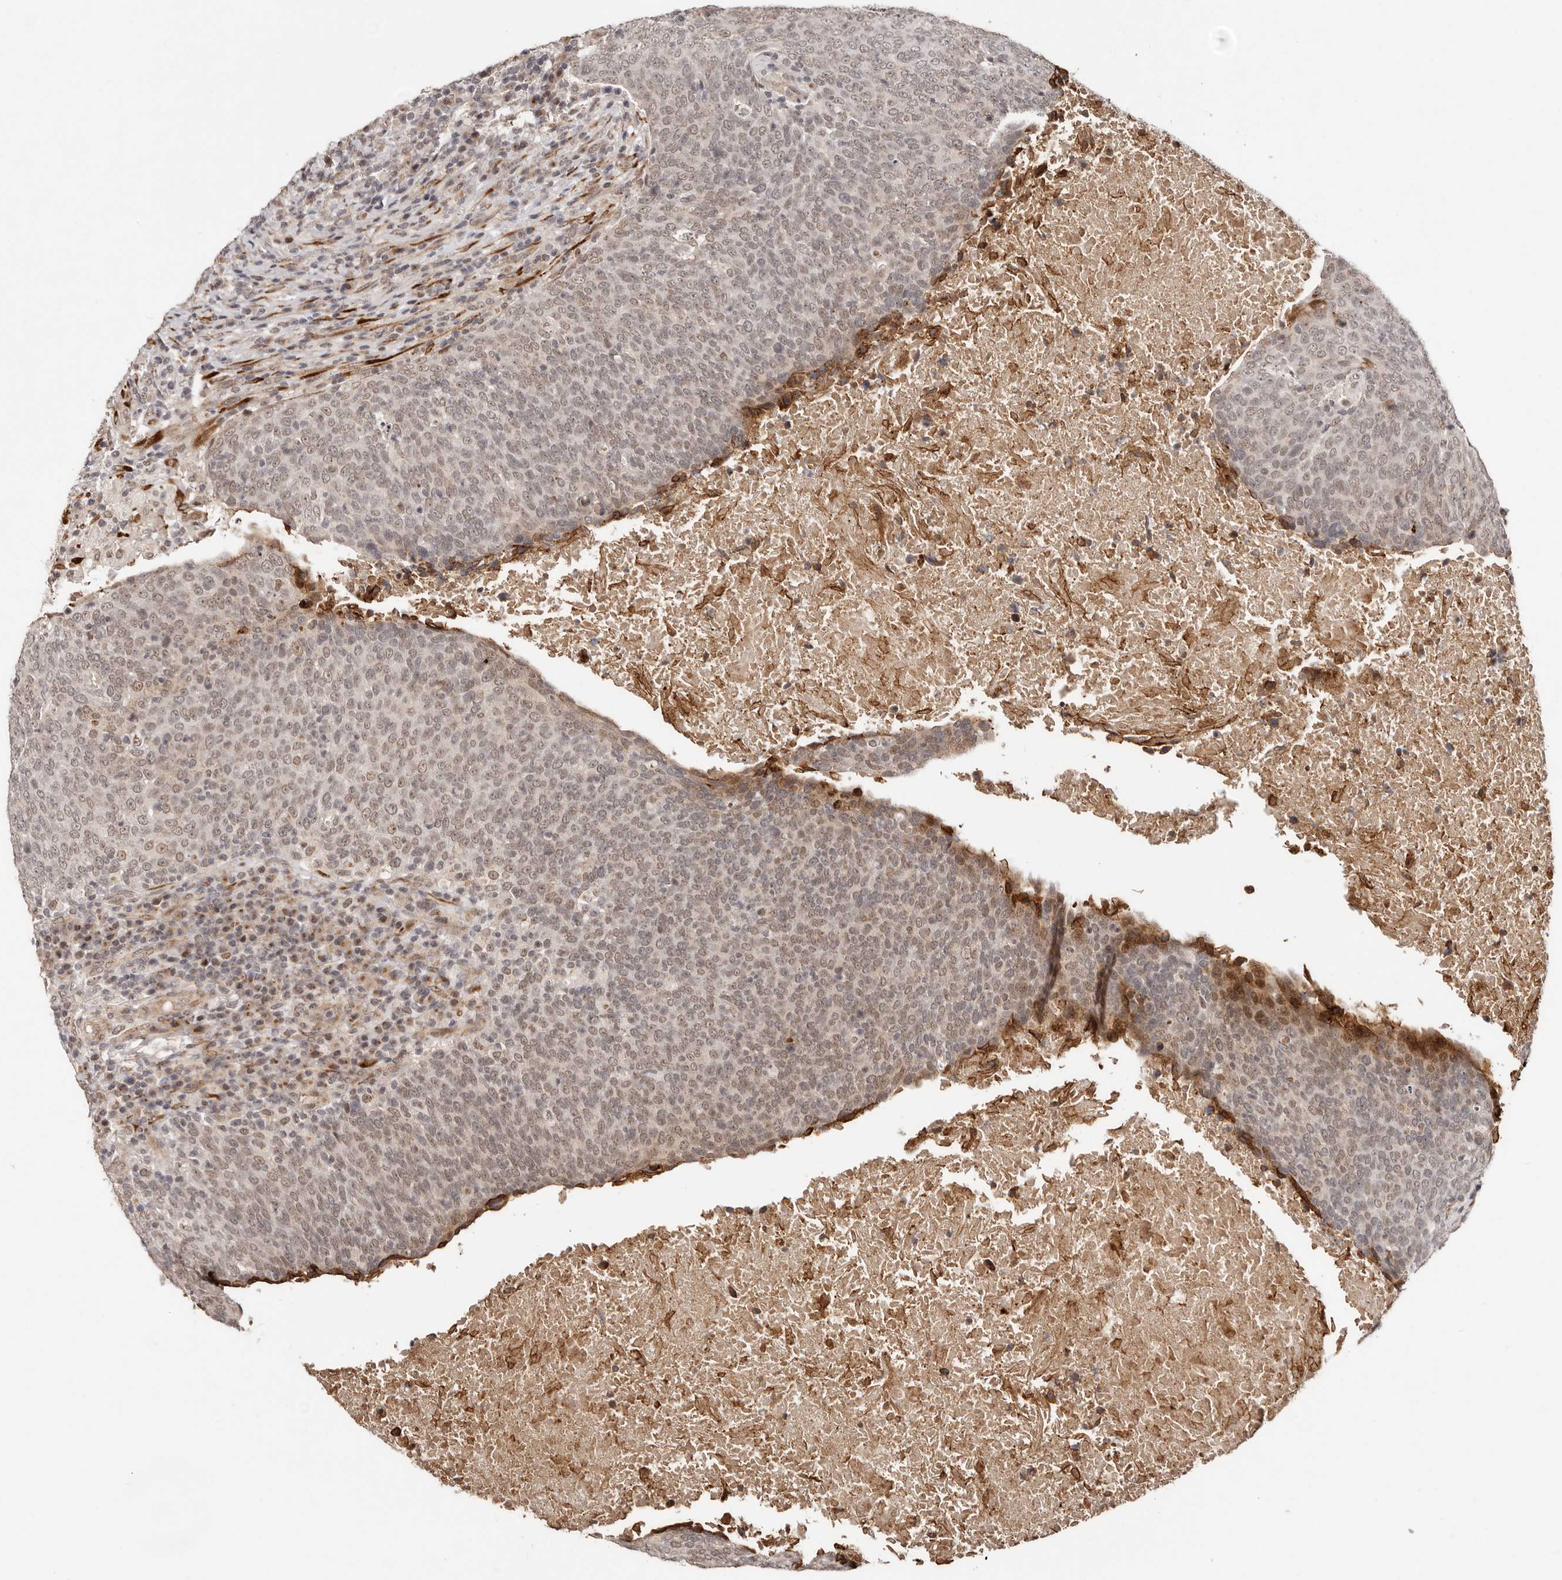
{"staining": {"intensity": "weak", "quantity": ">75%", "location": "nuclear"}, "tissue": "head and neck cancer", "cell_type": "Tumor cells", "image_type": "cancer", "snomed": [{"axis": "morphology", "description": "Squamous cell carcinoma, NOS"}, {"axis": "morphology", "description": "Squamous cell carcinoma, metastatic, NOS"}, {"axis": "topography", "description": "Lymph node"}, {"axis": "topography", "description": "Head-Neck"}], "caption": "Protein expression analysis of metastatic squamous cell carcinoma (head and neck) displays weak nuclear expression in about >75% of tumor cells.", "gene": "SRCAP", "patient": {"sex": "male", "age": 62}}